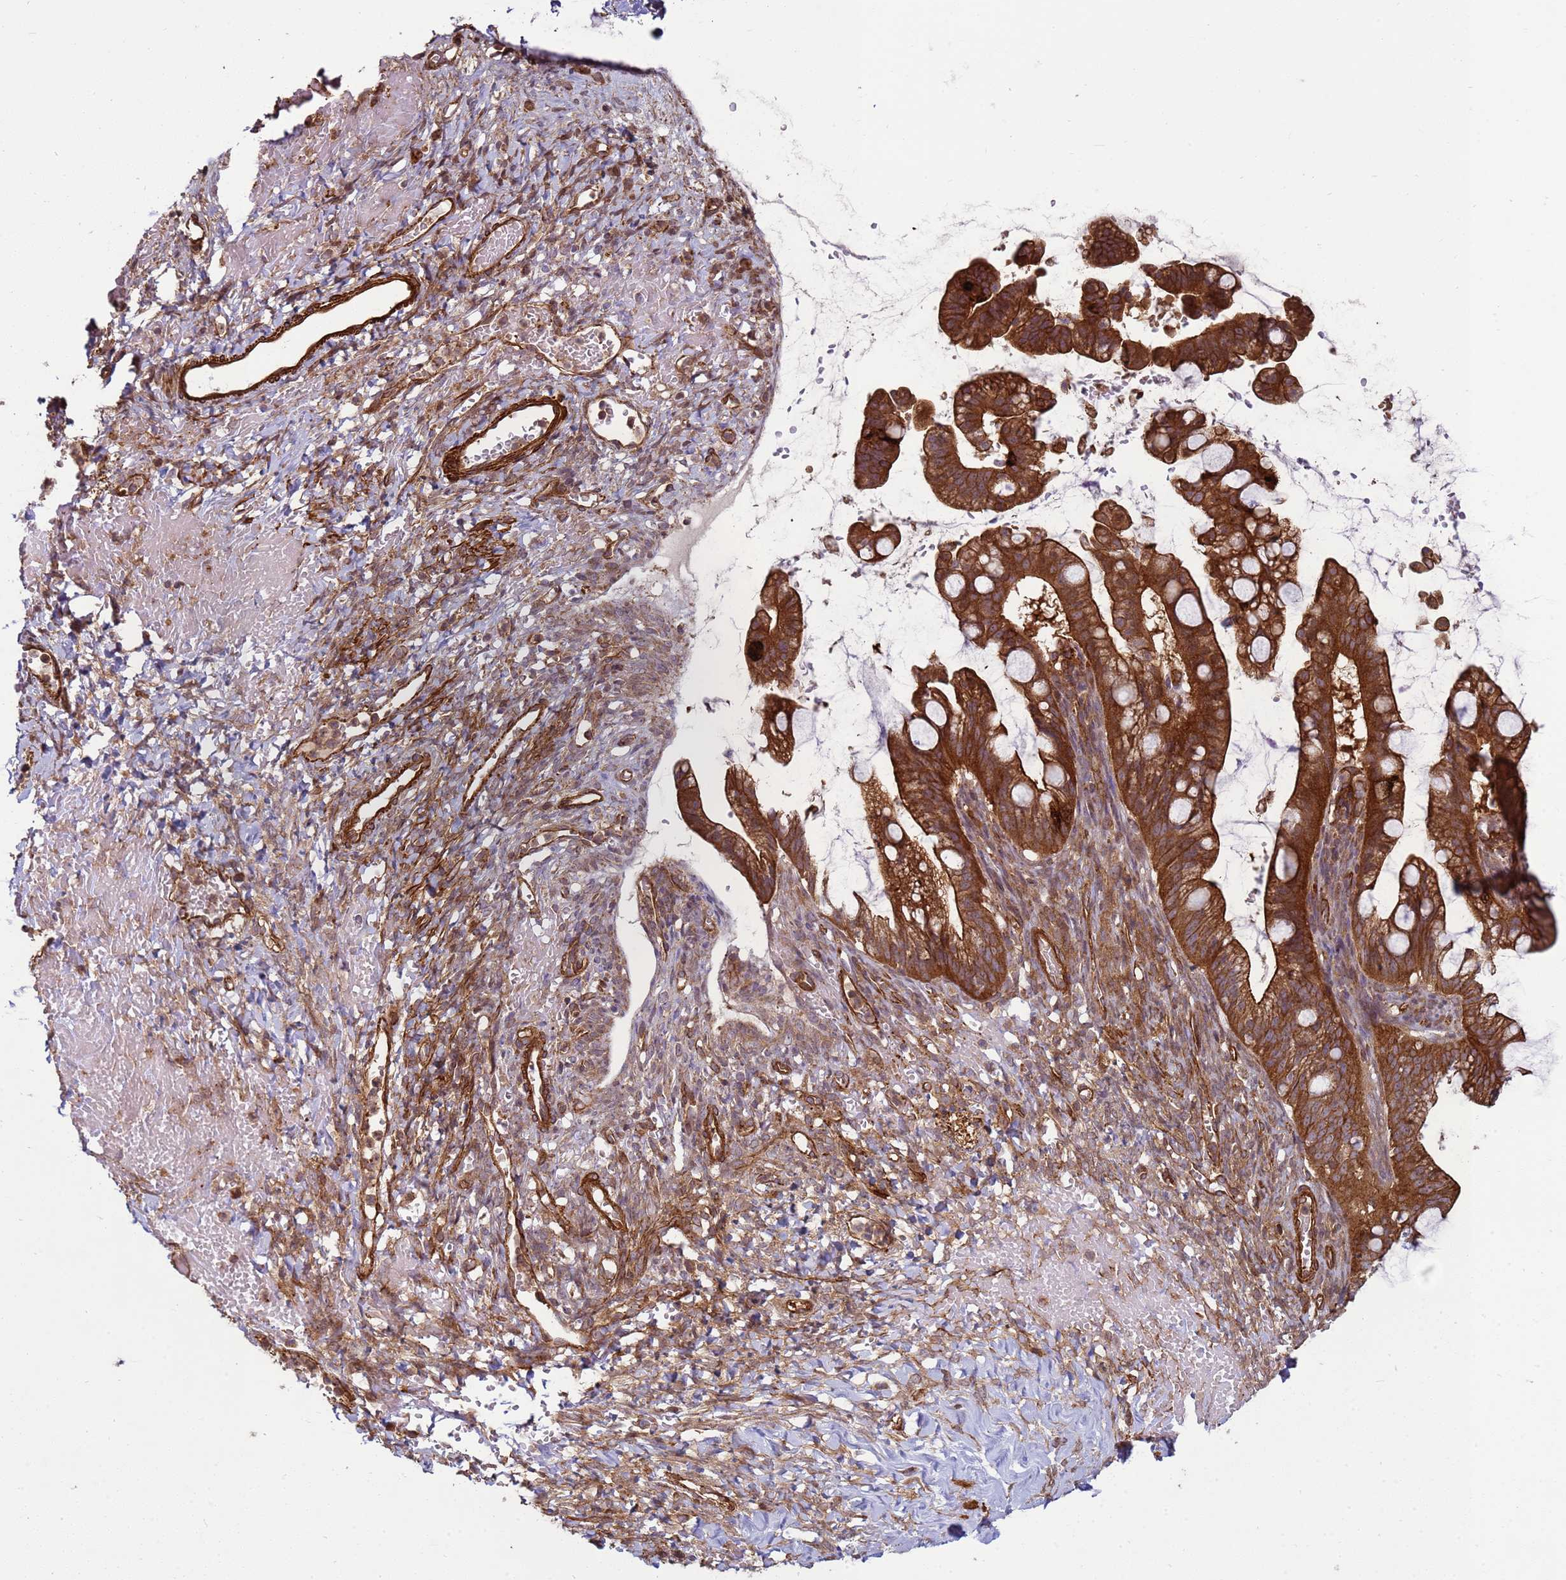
{"staining": {"intensity": "strong", "quantity": ">75%", "location": "cytoplasmic/membranous"}, "tissue": "ovarian cancer", "cell_type": "Tumor cells", "image_type": "cancer", "snomed": [{"axis": "morphology", "description": "Cystadenocarcinoma, mucinous, NOS"}, {"axis": "topography", "description": "Ovary"}], "caption": "Tumor cells exhibit high levels of strong cytoplasmic/membranous staining in approximately >75% of cells in ovarian mucinous cystadenocarcinoma.", "gene": "CNOT1", "patient": {"sex": "female", "age": 73}}